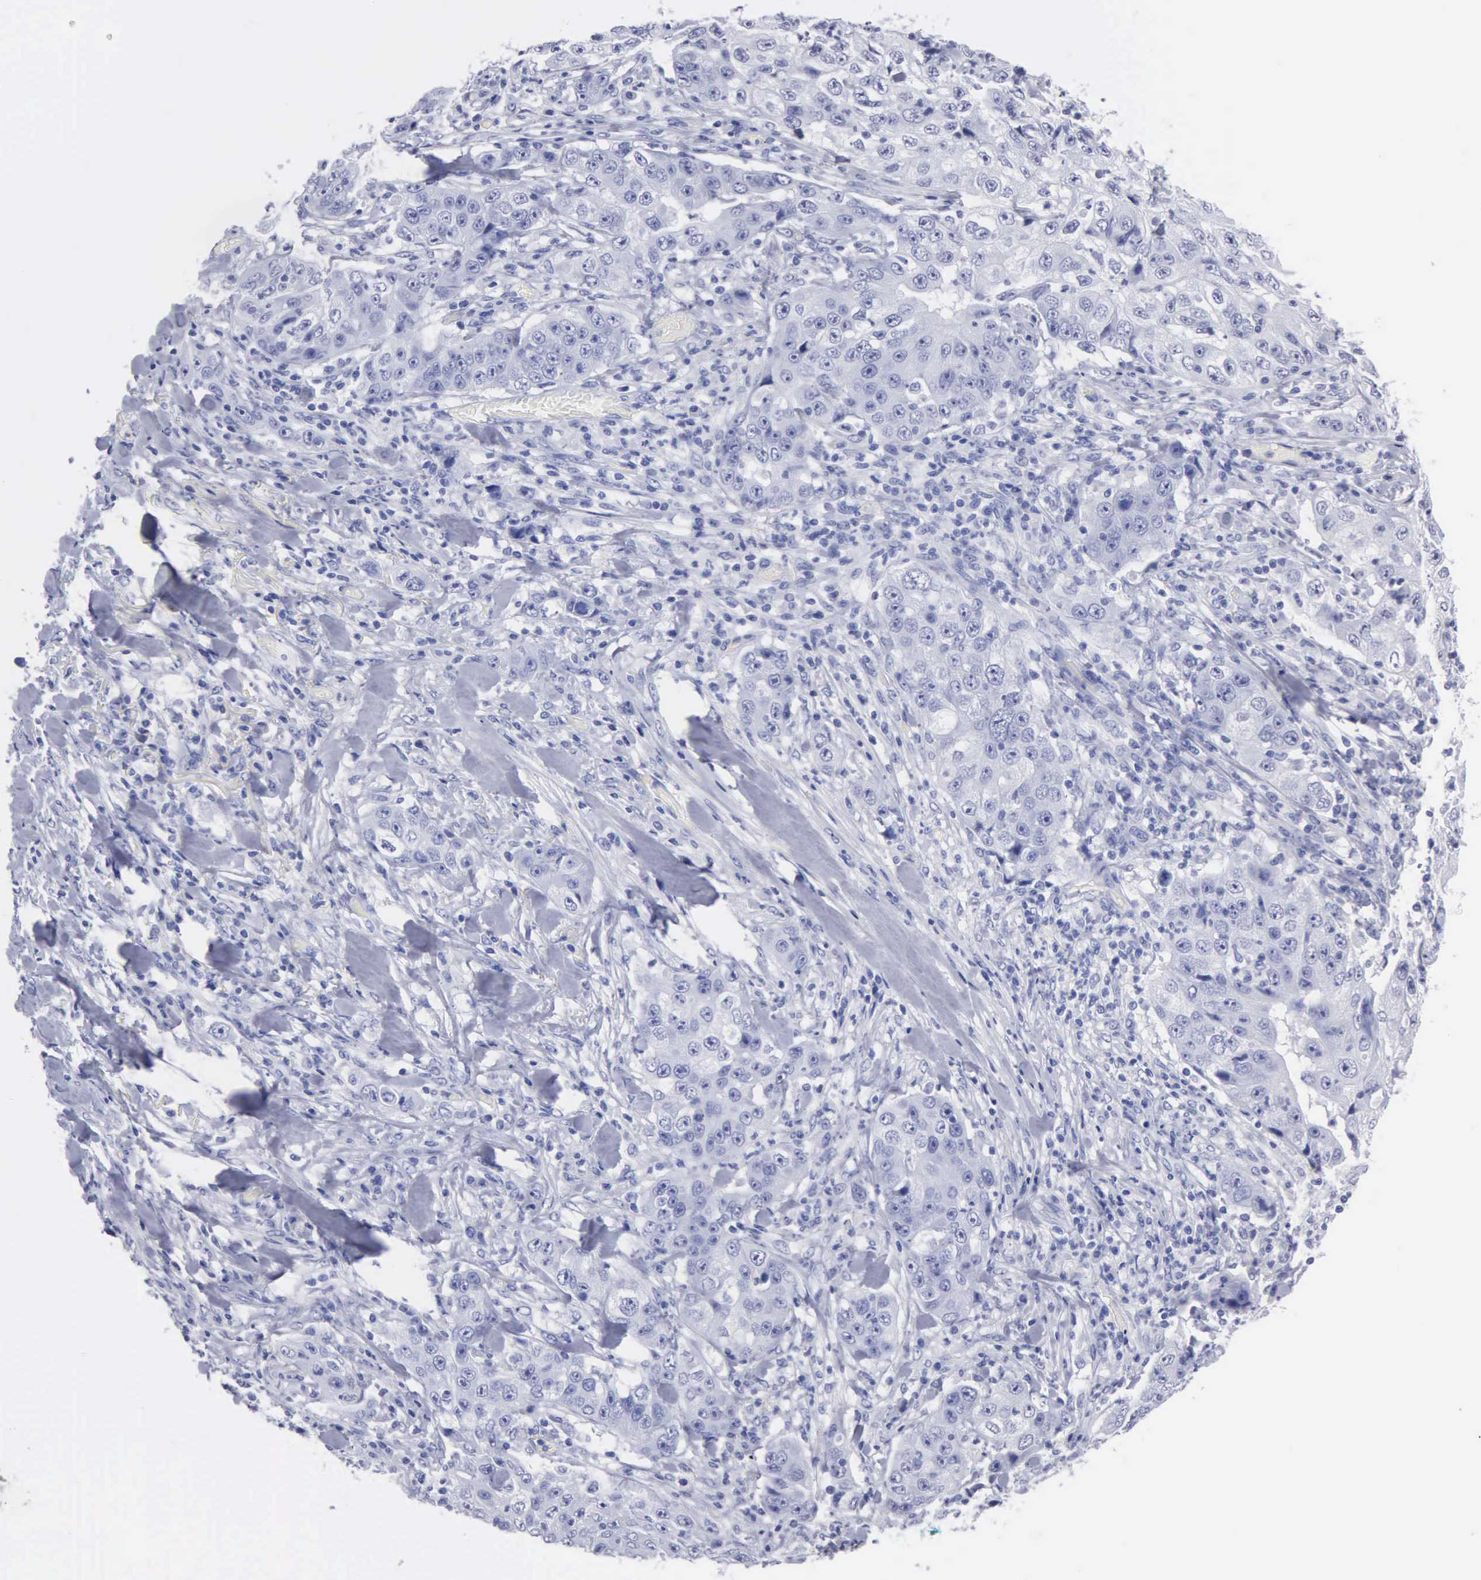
{"staining": {"intensity": "negative", "quantity": "none", "location": "none"}, "tissue": "lung cancer", "cell_type": "Tumor cells", "image_type": "cancer", "snomed": [{"axis": "morphology", "description": "Squamous cell carcinoma, NOS"}, {"axis": "topography", "description": "Lung"}], "caption": "High power microscopy micrograph of an immunohistochemistry (IHC) image of lung cancer (squamous cell carcinoma), revealing no significant expression in tumor cells.", "gene": "CYP19A1", "patient": {"sex": "male", "age": 64}}